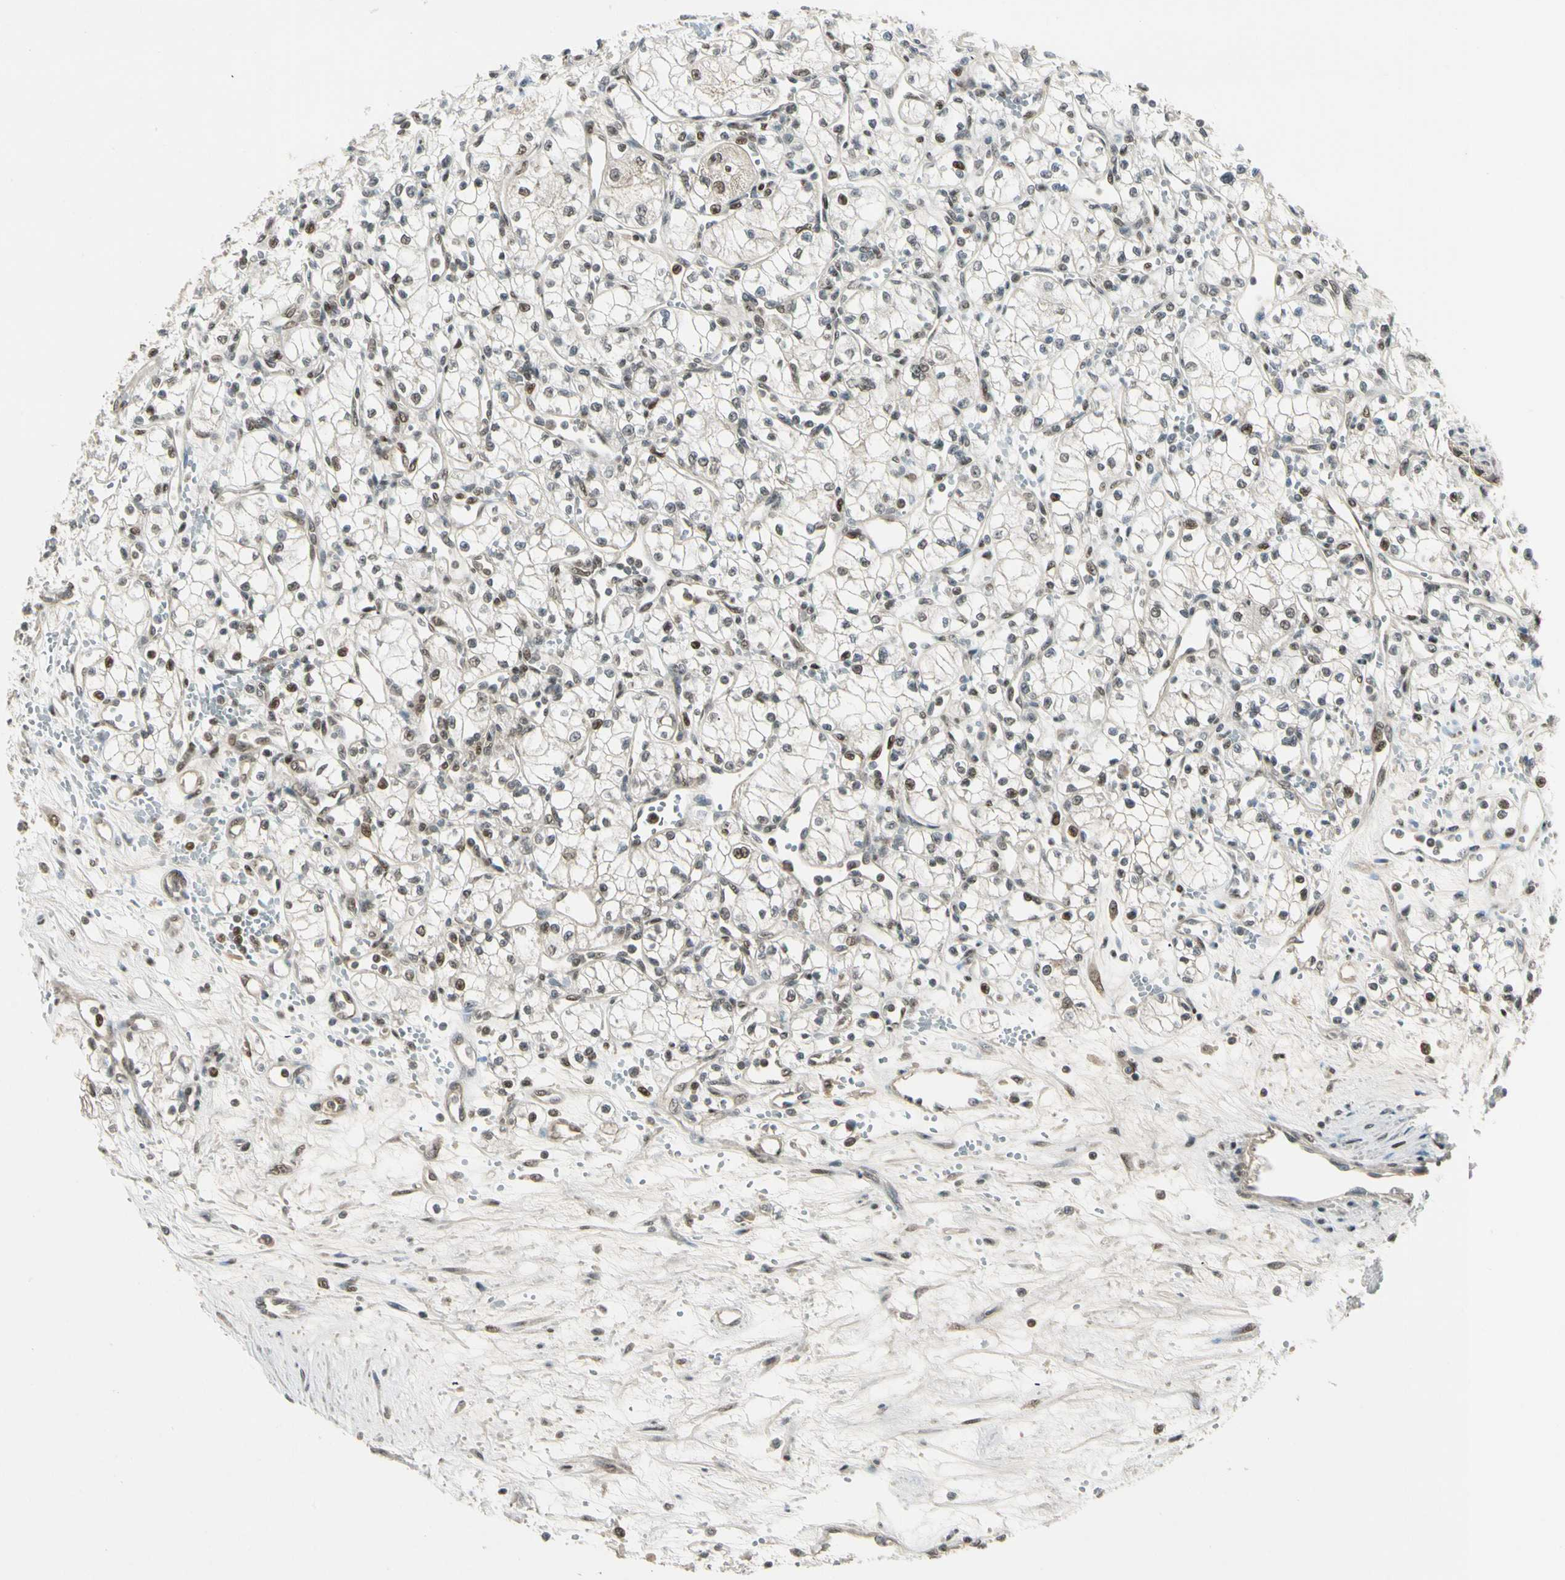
{"staining": {"intensity": "weak", "quantity": "<25%", "location": "nuclear"}, "tissue": "renal cancer", "cell_type": "Tumor cells", "image_type": "cancer", "snomed": [{"axis": "morphology", "description": "Normal tissue, NOS"}, {"axis": "morphology", "description": "Adenocarcinoma, NOS"}, {"axis": "topography", "description": "Kidney"}], "caption": "Protein analysis of adenocarcinoma (renal) exhibits no significant expression in tumor cells.", "gene": "GTF3A", "patient": {"sex": "male", "age": 59}}